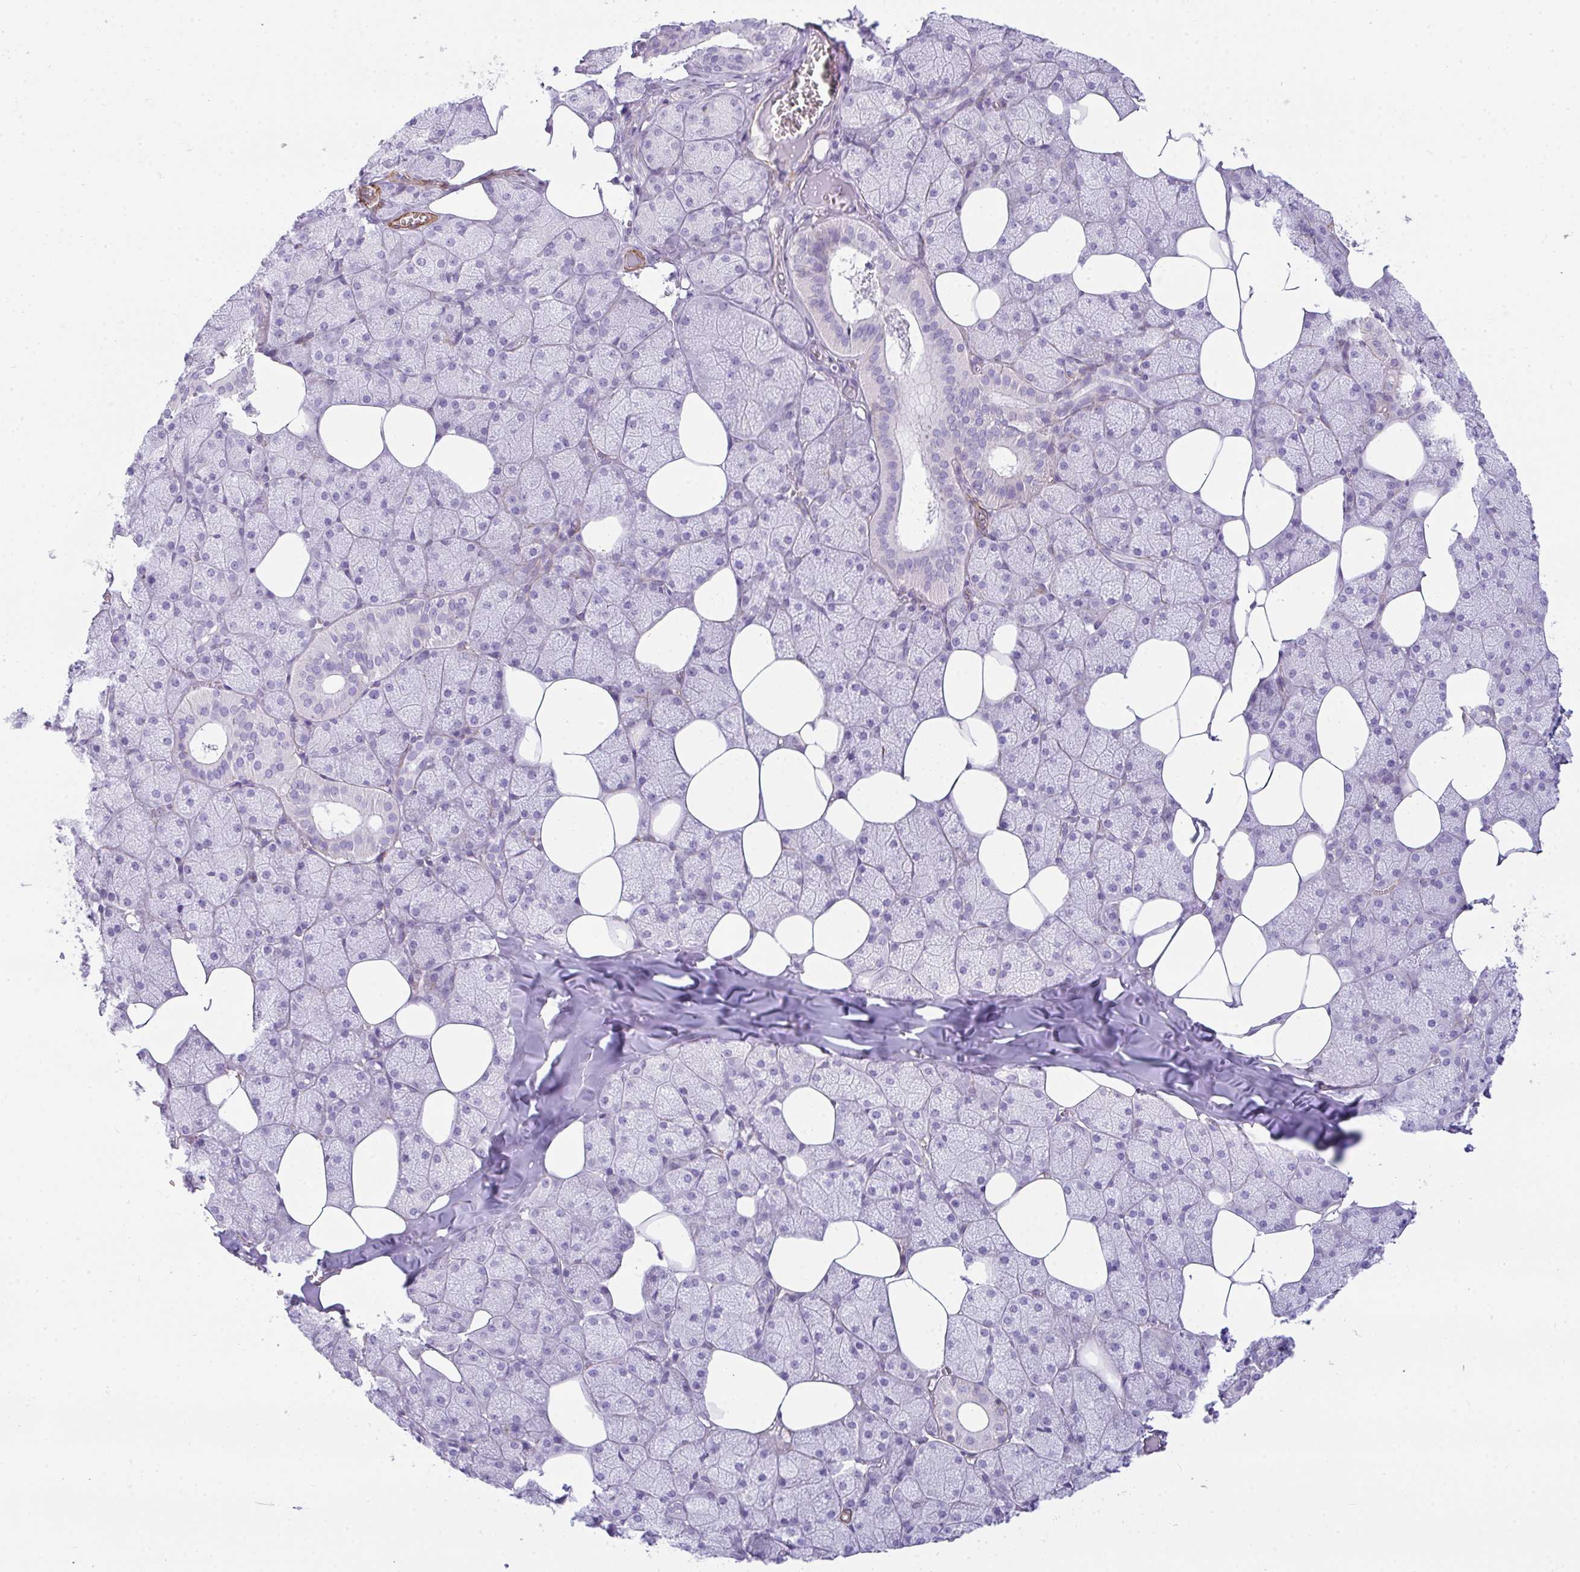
{"staining": {"intensity": "negative", "quantity": "none", "location": "none"}, "tissue": "salivary gland", "cell_type": "Glandular cells", "image_type": "normal", "snomed": [{"axis": "morphology", "description": "Normal tissue, NOS"}, {"axis": "topography", "description": "Salivary gland"}, {"axis": "topography", "description": "Peripheral nerve tissue"}], "caption": "Immunohistochemical staining of normal human salivary gland exhibits no significant staining in glandular cells. Brightfield microscopy of IHC stained with DAB (3,3'-diaminobenzidine) (brown) and hematoxylin (blue), captured at high magnification.", "gene": "CDRT15", "patient": {"sex": "male", "age": 38}}